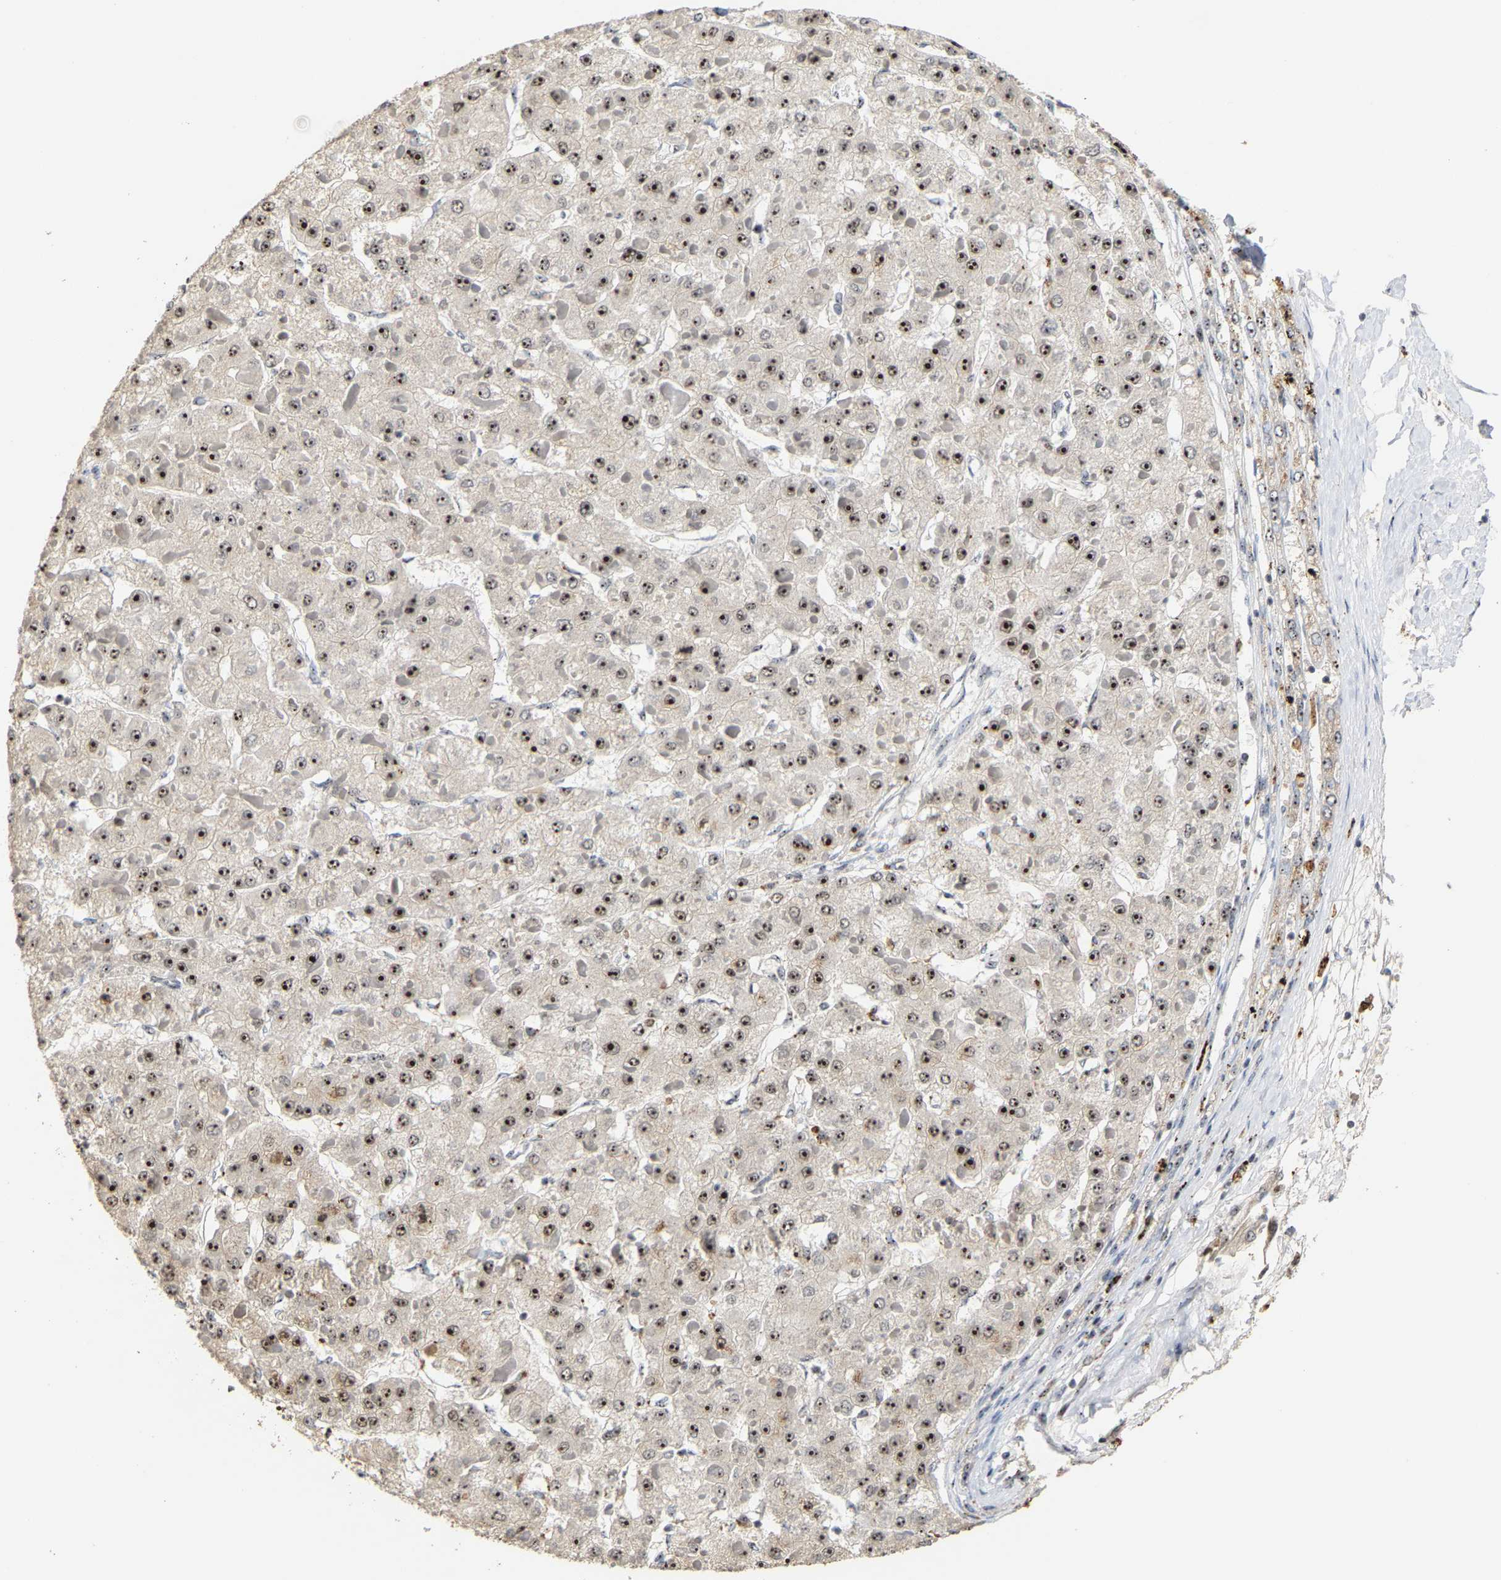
{"staining": {"intensity": "strong", "quantity": ">75%", "location": "nuclear"}, "tissue": "liver cancer", "cell_type": "Tumor cells", "image_type": "cancer", "snomed": [{"axis": "morphology", "description": "Carcinoma, Hepatocellular, NOS"}, {"axis": "topography", "description": "Liver"}], "caption": "Brown immunohistochemical staining in human liver cancer (hepatocellular carcinoma) shows strong nuclear staining in about >75% of tumor cells.", "gene": "NOP58", "patient": {"sex": "female", "age": 73}}